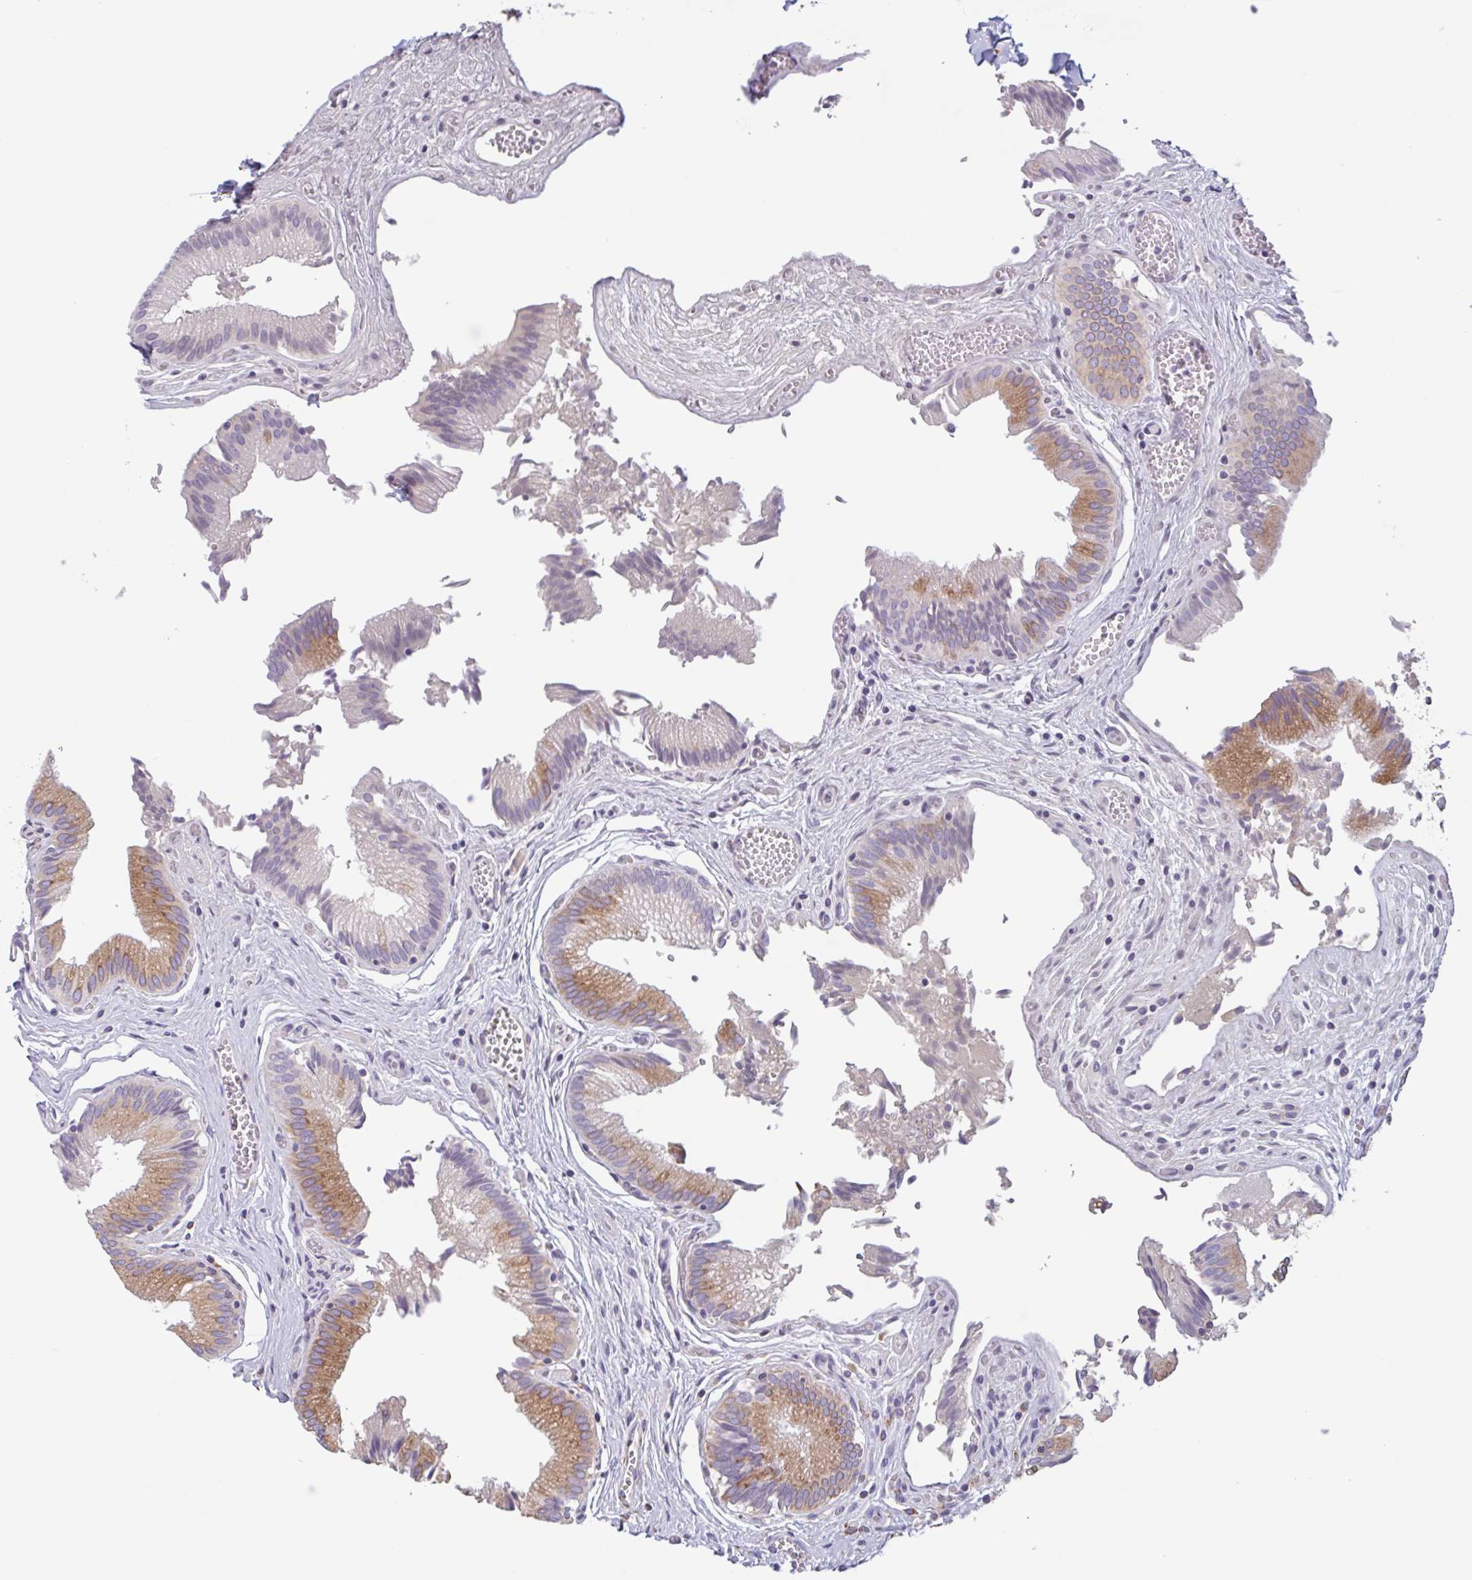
{"staining": {"intensity": "moderate", "quantity": "25%-75%", "location": "cytoplasmic/membranous"}, "tissue": "gallbladder", "cell_type": "Glandular cells", "image_type": "normal", "snomed": [{"axis": "morphology", "description": "Normal tissue, NOS"}, {"axis": "topography", "description": "Gallbladder"}], "caption": "The image reveals a brown stain indicating the presence of a protein in the cytoplasmic/membranous of glandular cells in gallbladder. (Brightfield microscopy of DAB IHC at high magnification).", "gene": "DOK4", "patient": {"sex": "male", "age": 17}}